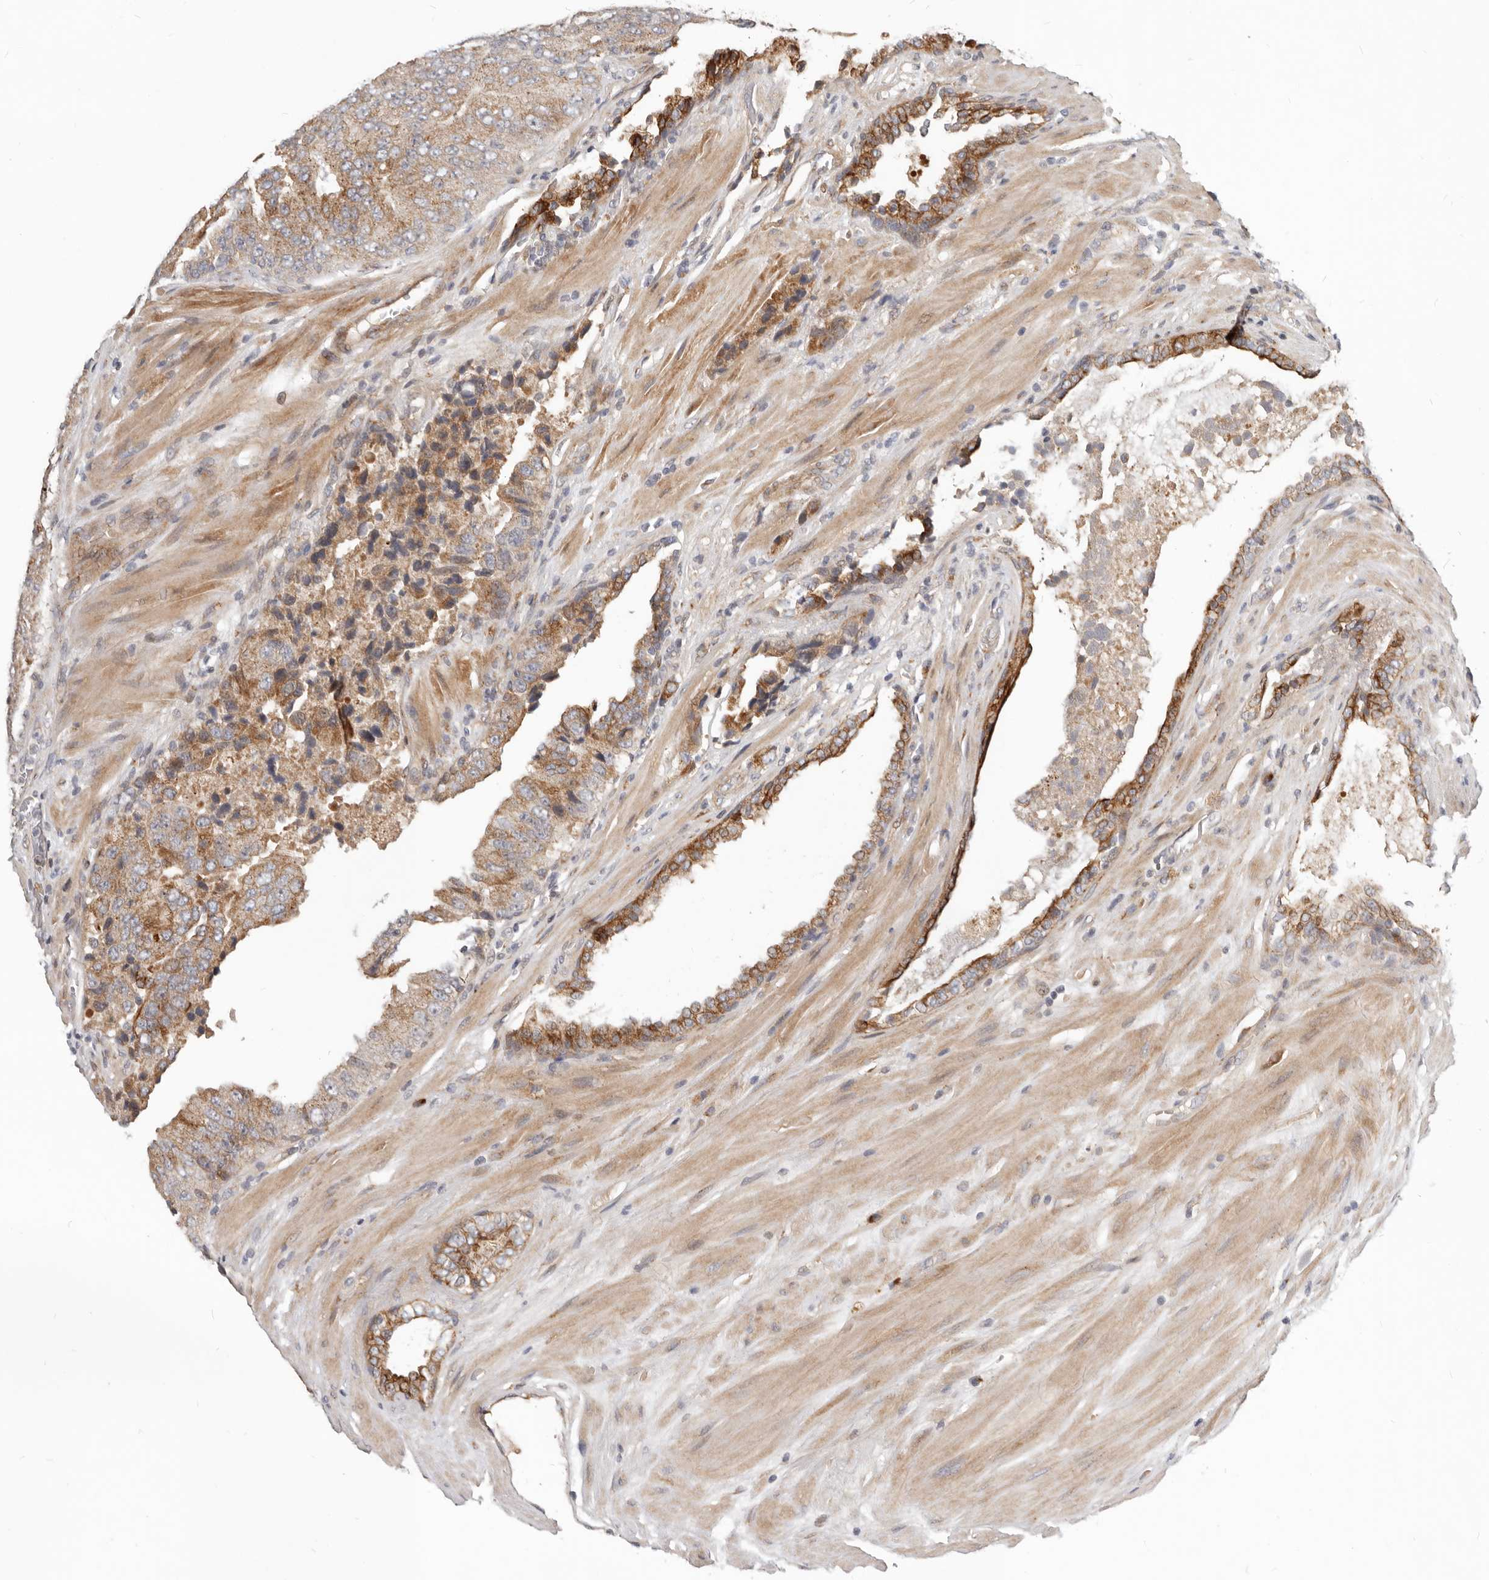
{"staining": {"intensity": "moderate", "quantity": ">75%", "location": "cytoplasmic/membranous"}, "tissue": "prostate cancer", "cell_type": "Tumor cells", "image_type": "cancer", "snomed": [{"axis": "morphology", "description": "Adenocarcinoma, High grade"}, {"axis": "topography", "description": "Prostate"}], "caption": "Protein staining shows moderate cytoplasmic/membranous staining in about >75% of tumor cells in prostate cancer.", "gene": "NPY4R", "patient": {"sex": "male", "age": 70}}